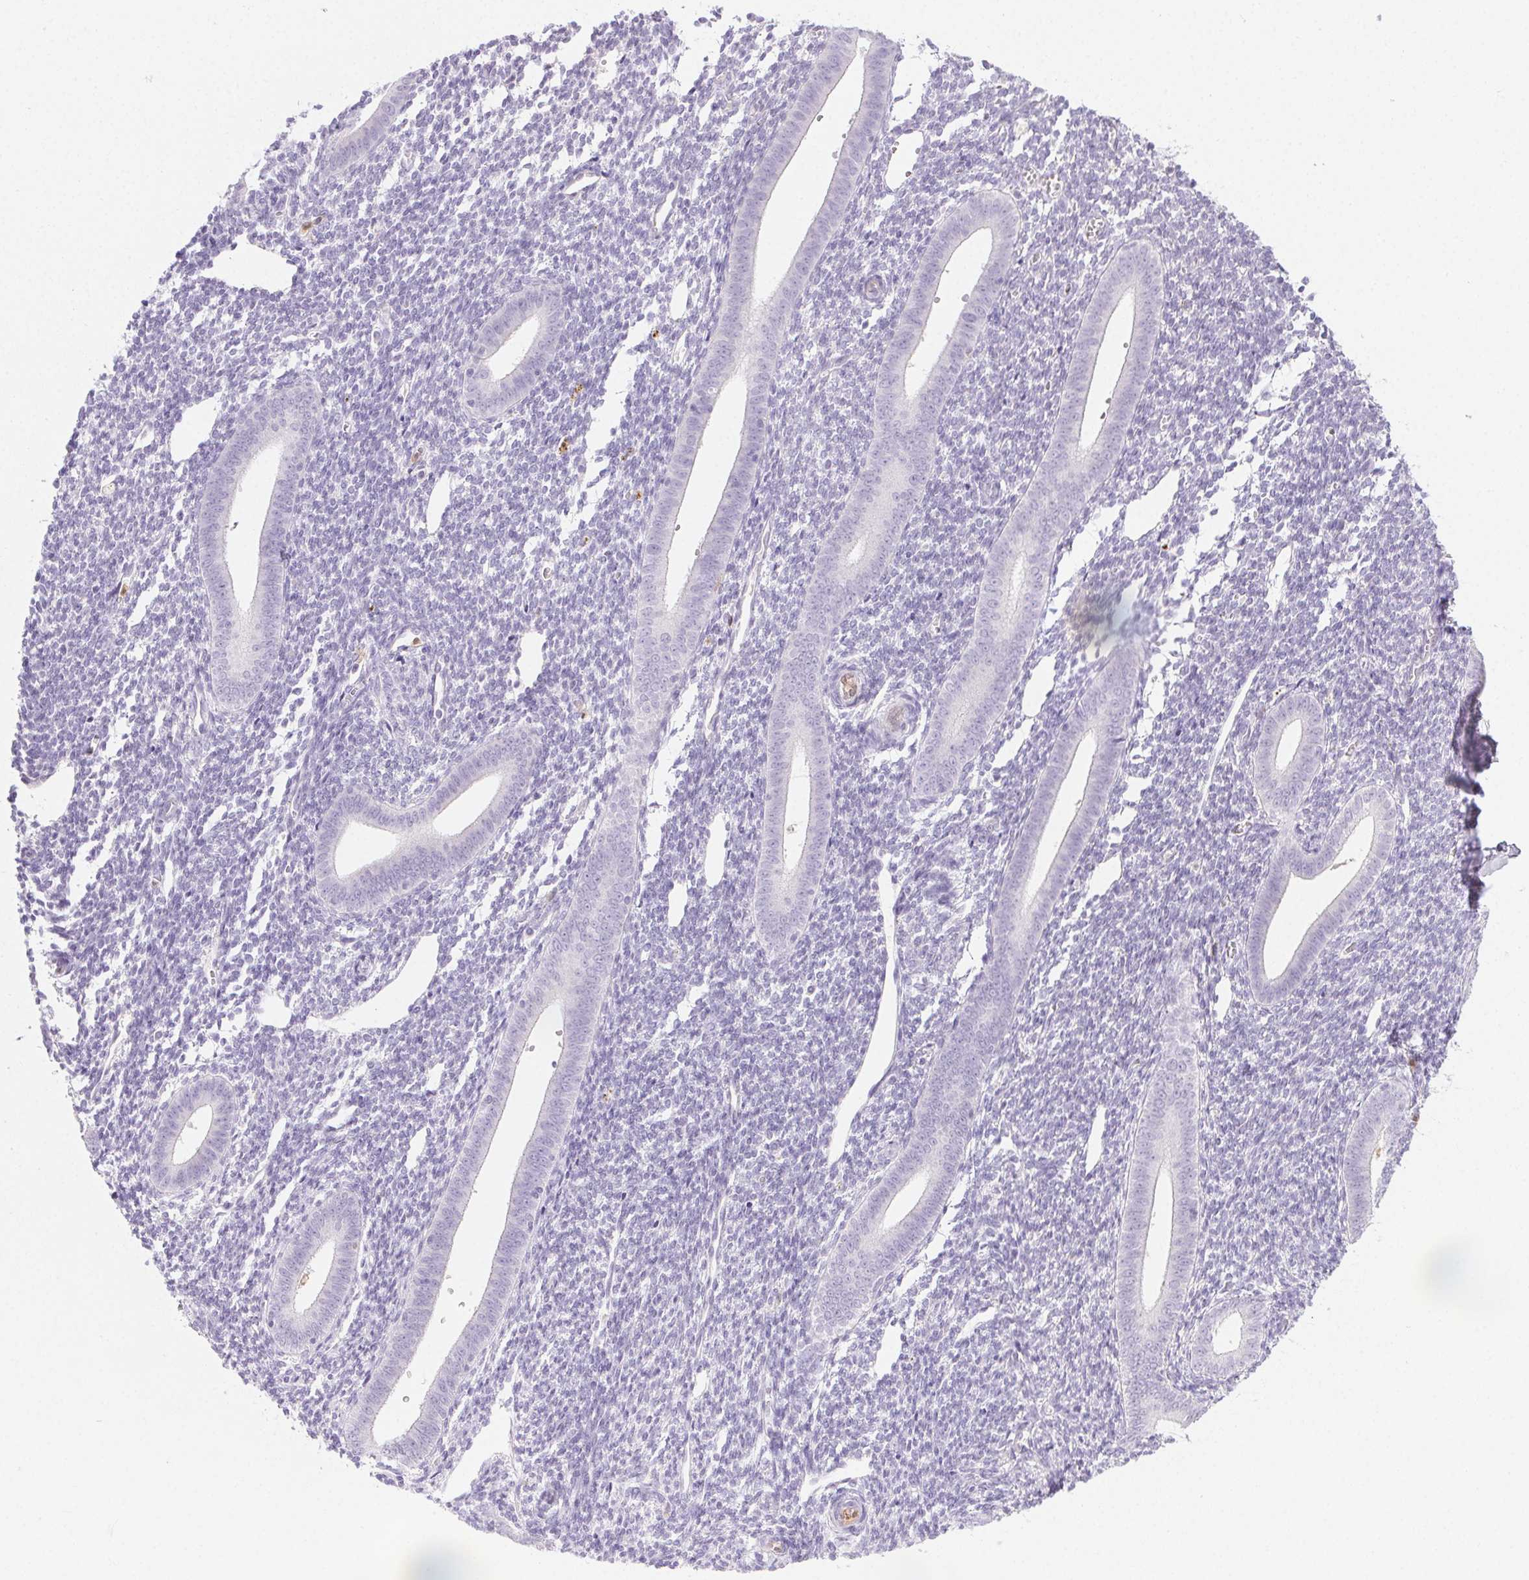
{"staining": {"intensity": "negative", "quantity": "none", "location": "none"}, "tissue": "endometrium", "cell_type": "Cells in endometrial stroma", "image_type": "normal", "snomed": [{"axis": "morphology", "description": "Normal tissue, NOS"}, {"axis": "topography", "description": "Endometrium"}], "caption": "Cells in endometrial stroma are negative for protein expression in benign human endometrium. Nuclei are stained in blue.", "gene": "TMEM45A", "patient": {"sex": "female", "age": 25}}